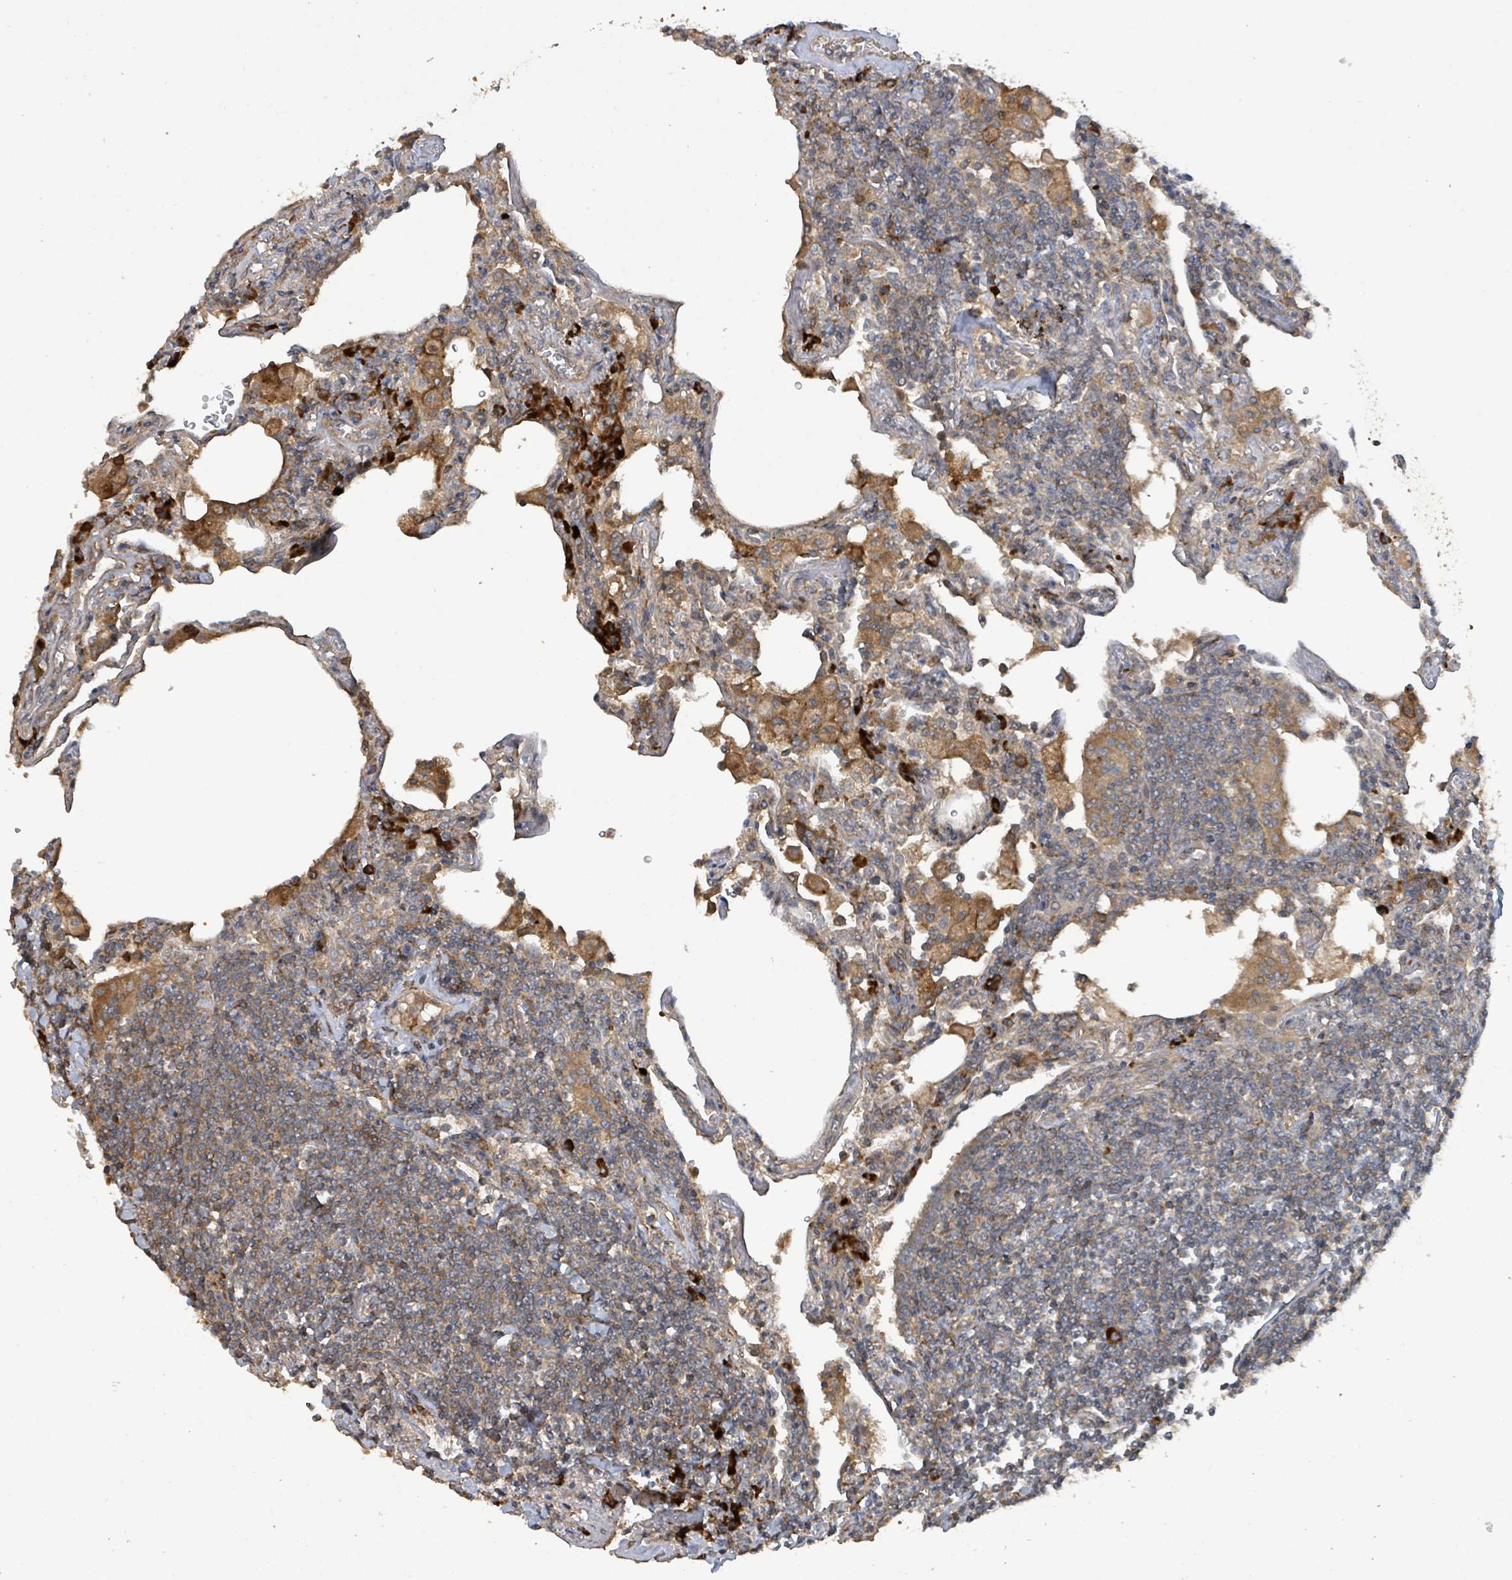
{"staining": {"intensity": "moderate", "quantity": "25%-75%", "location": "cytoplasmic/membranous"}, "tissue": "lymphoma", "cell_type": "Tumor cells", "image_type": "cancer", "snomed": [{"axis": "morphology", "description": "Malignant lymphoma, non-Hodgkin's type, Low grade"}, {"axis": "topography", "description": "Lung"}], "caption": "Lymphoma stained for a protein reveals moderate cytoplasmic/membranous positivity in tumor cells.", "gene": "STARD4", "patient": {"sex": "female", "age": 71}}